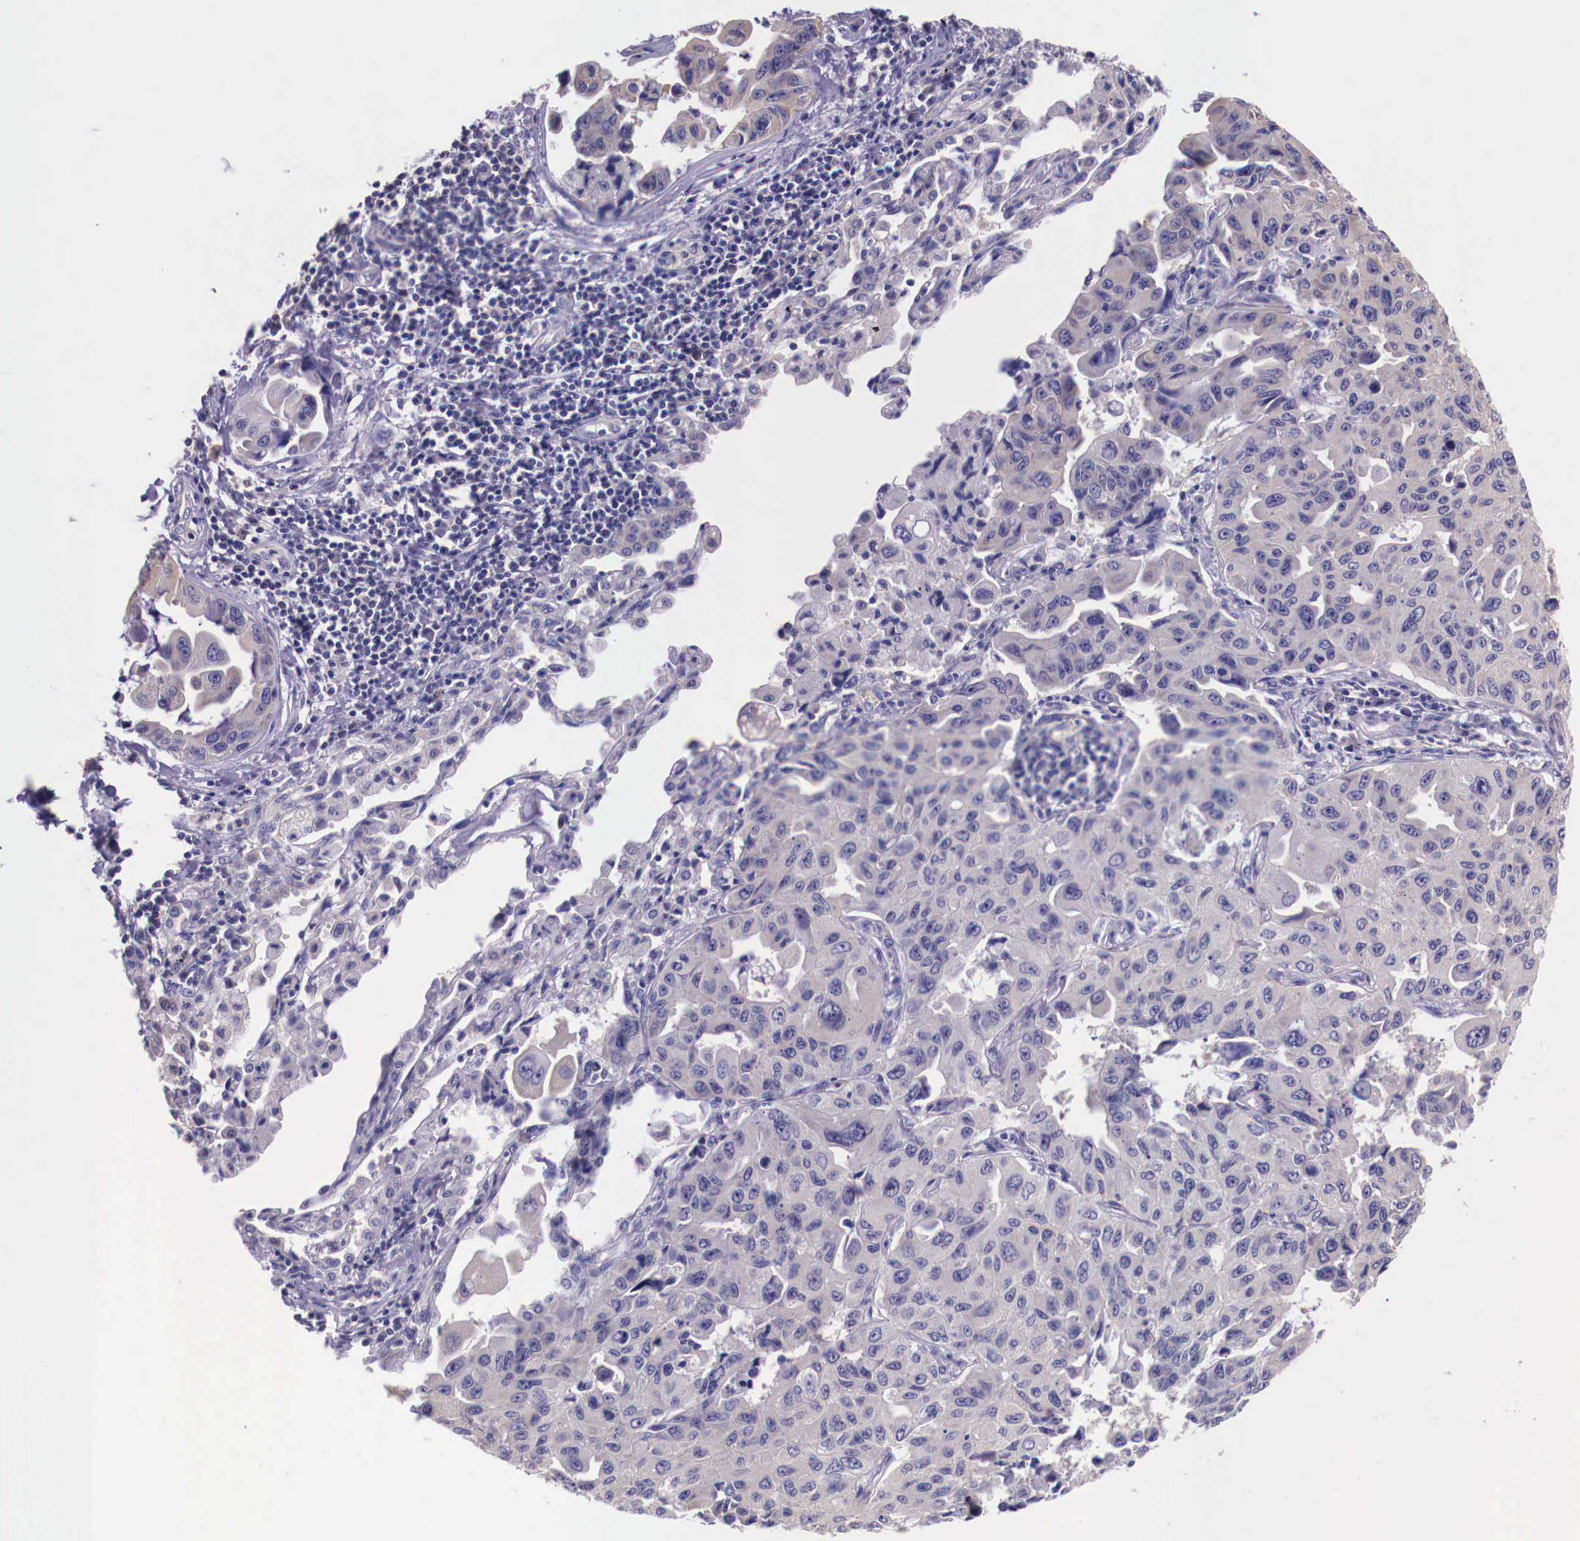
{"staining": {"intensity": "weak", "quantity": "25%-75%", "location": "cytoplasmic/membranous"}, "tissue": "lung cancer", "cell_type": "Tumor cells", "image_type": "cancer", "snomed": [{"axis": "morphology", "description": "Adenocarcinoma, NOS"}, {"axis": "topography", "description": "Lung"}], "caption": "About 25%-75% of tumor cells in lung adenocarcinoma demonstrate weak cytoplasmic/membranous protein positivity as visualized by brown immunohistochemical staining.", "gene": "GRIPAP1", "patient": {"sex": "male", "age": 64}}